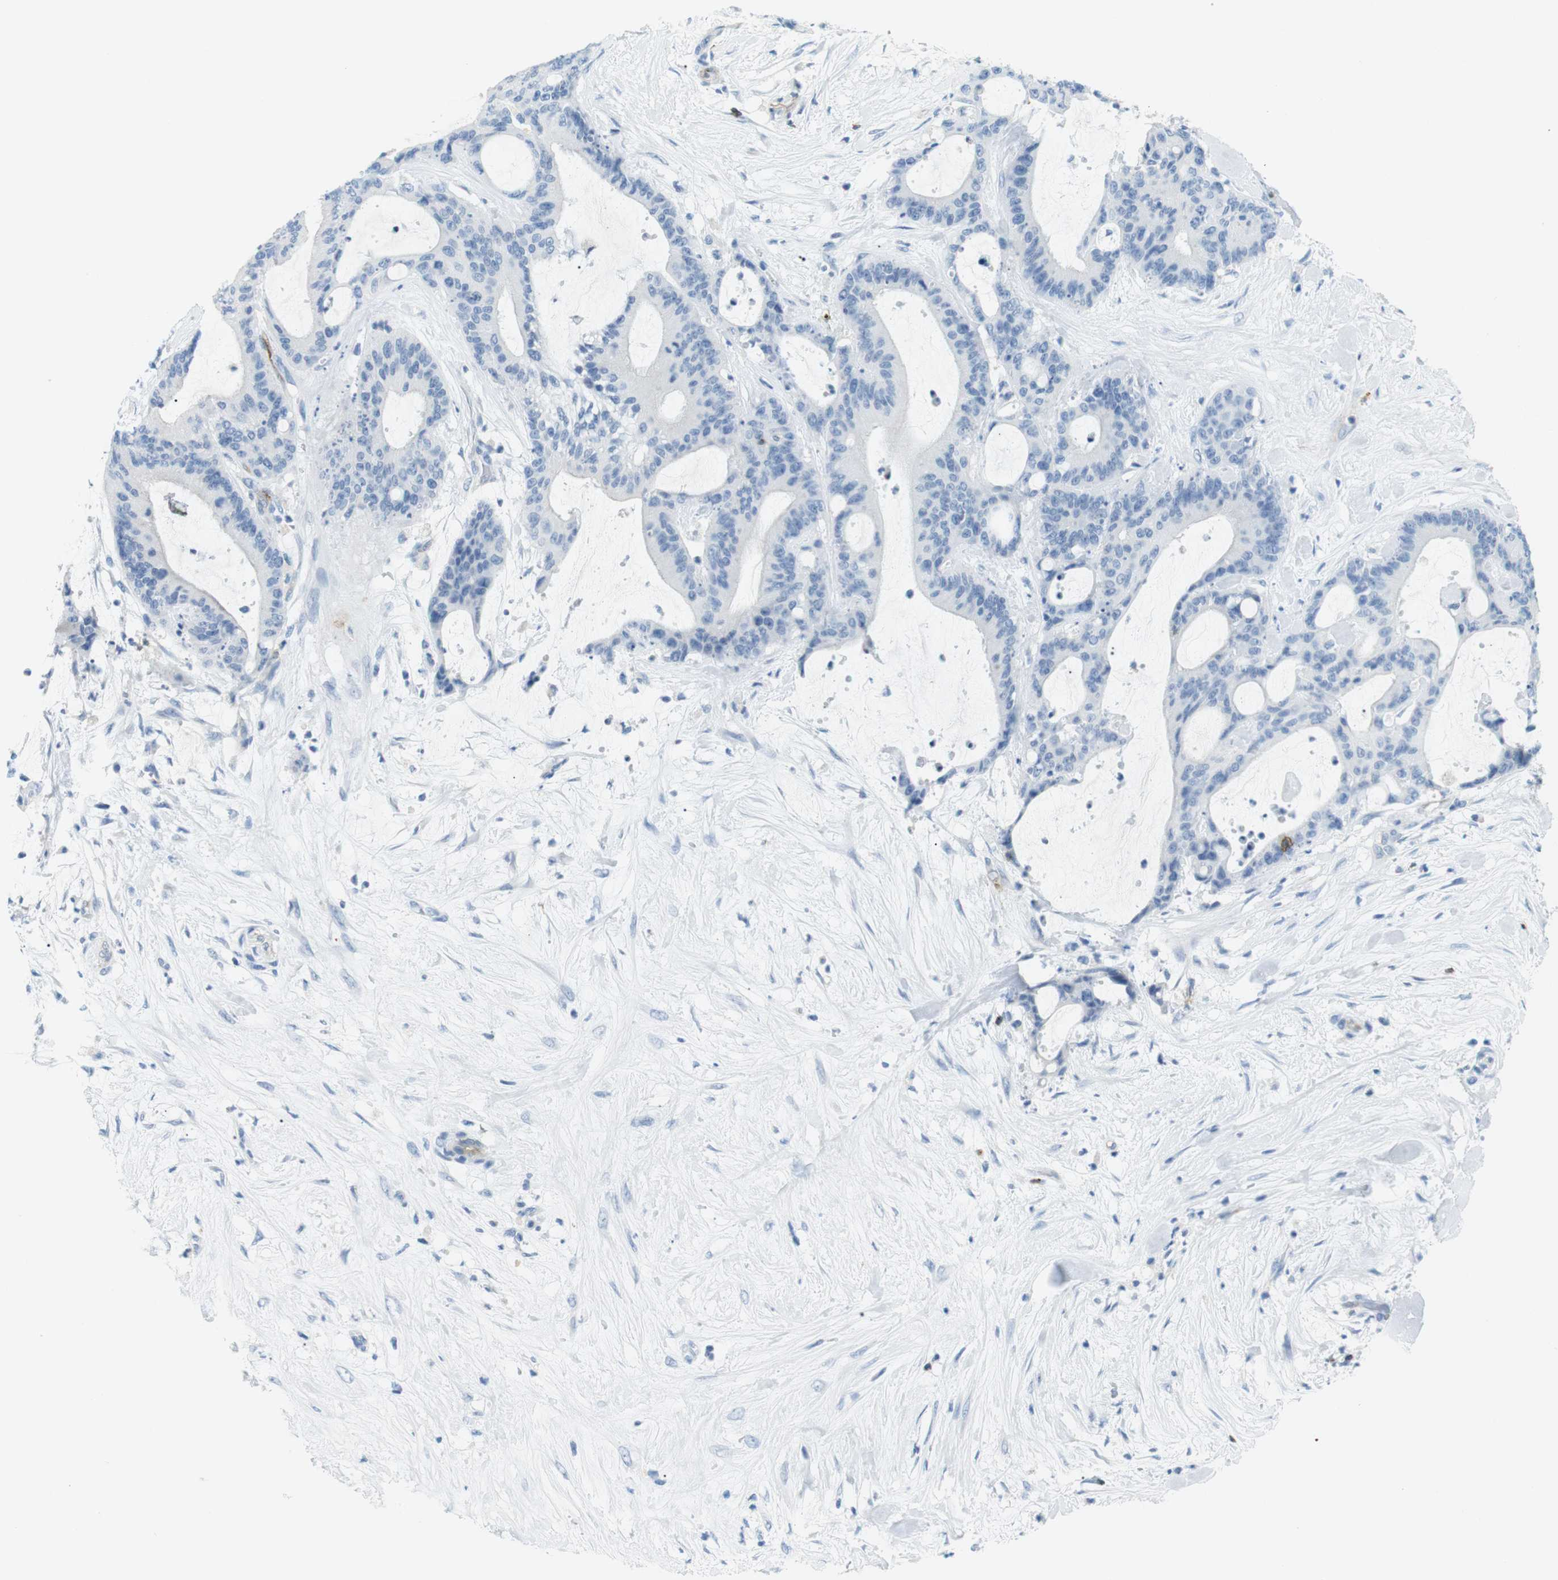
{"staining": {"intensity": "negative", "quantity": "none", "location": "none"}, "tissue": "liver cancer", "cell_type": "Tumor cells", "image_type": "cancer", "snomed": [{"axis": "morphology", "description": "Cholangiocarcinoma"}, {"axis": "topography", "description": "Liver"}], "caption": "Immunohistochemical staining of human liver cancer displays no significant staining in tumor cells.", "gene": "TNFRSF4", "patient": {"sex": "female", "age": 73}}